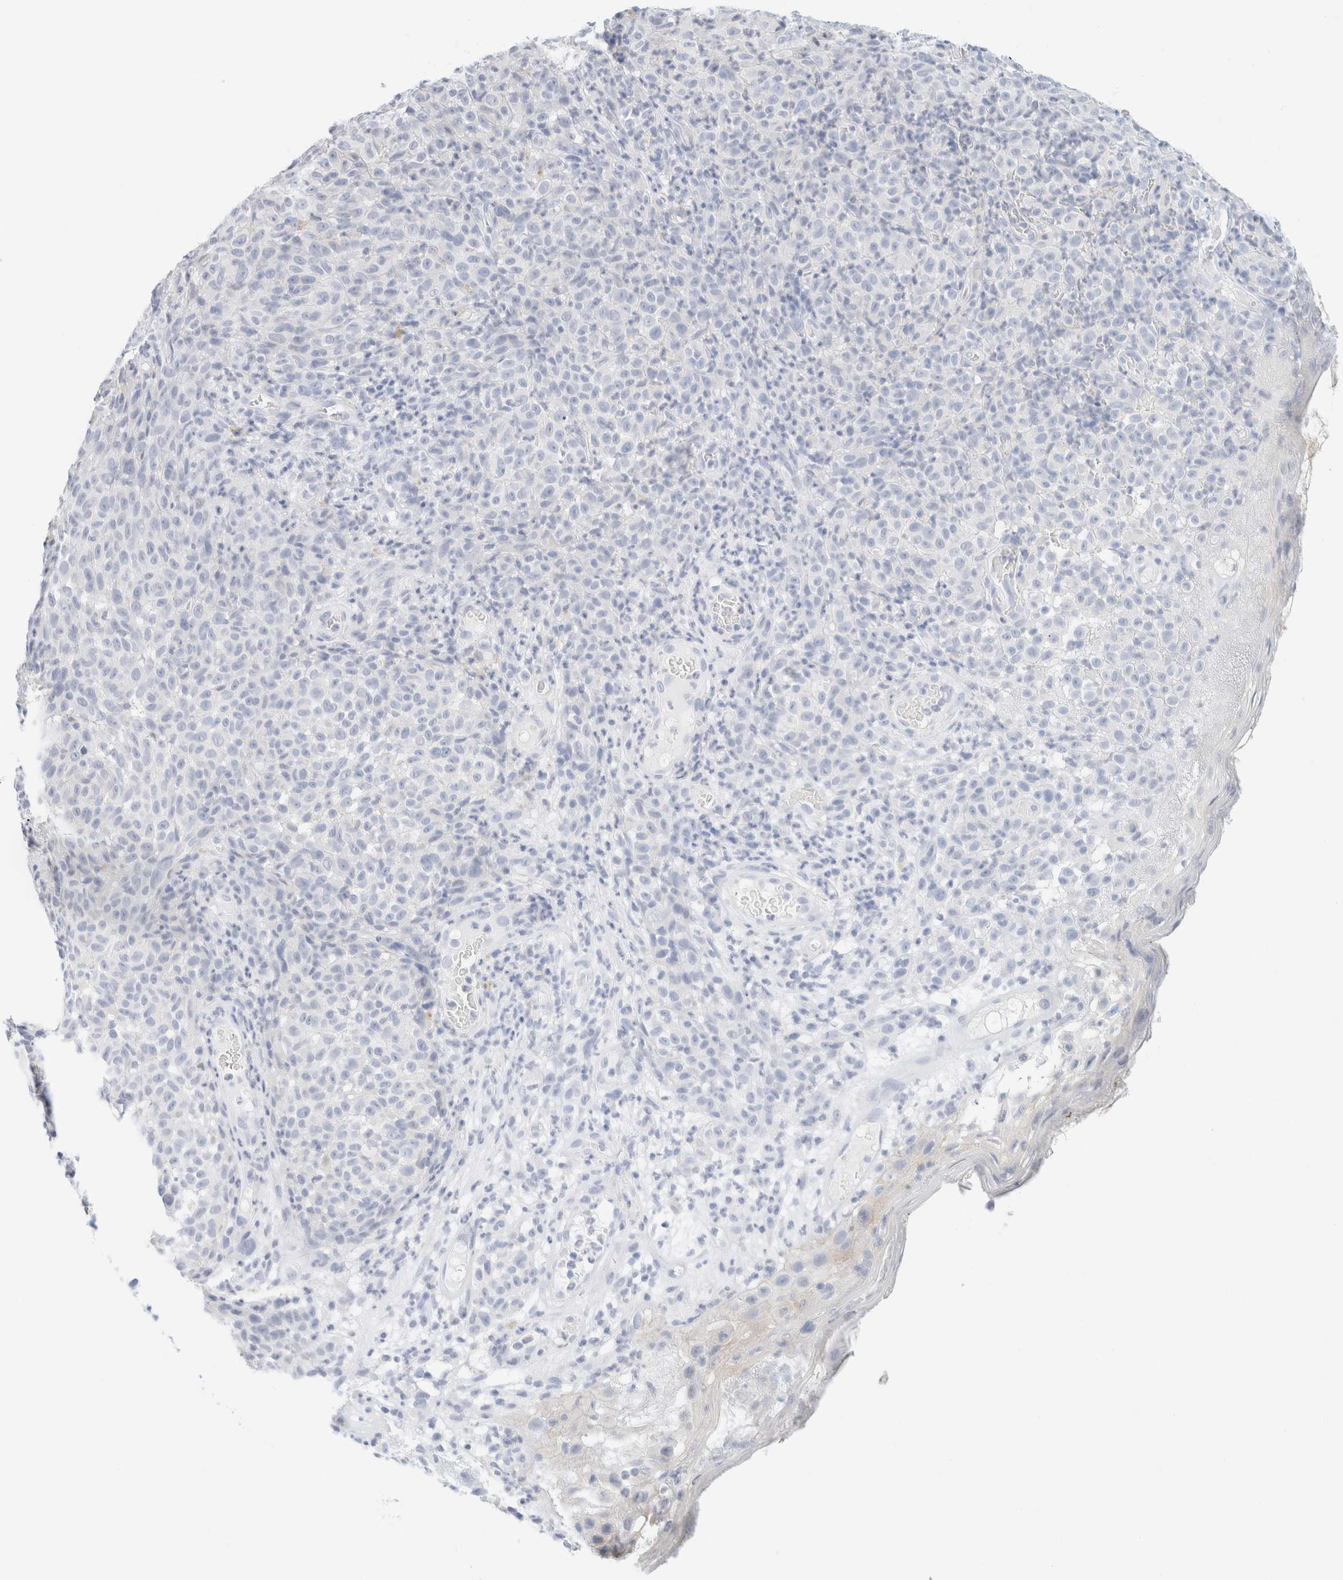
{"staining": {"intensity": "negative", "quantity": "none", "location": "none"}, "tissue": "melanoma", "cell_type": "Tumor cells", "image_type": "cancer", "snomed": [{"axis": "morphology", "description": "Malignant melanoma, NOS"}, {"axis": "topography", "description": "Skin"}], "caption": "Immunohistochemistry (IHC) image of malignant melanoma stained for a protein (brown), which shows no positivity in tumor cells.", "gene": "KRT20", "patient": {"sex": "female", "age": 82}}